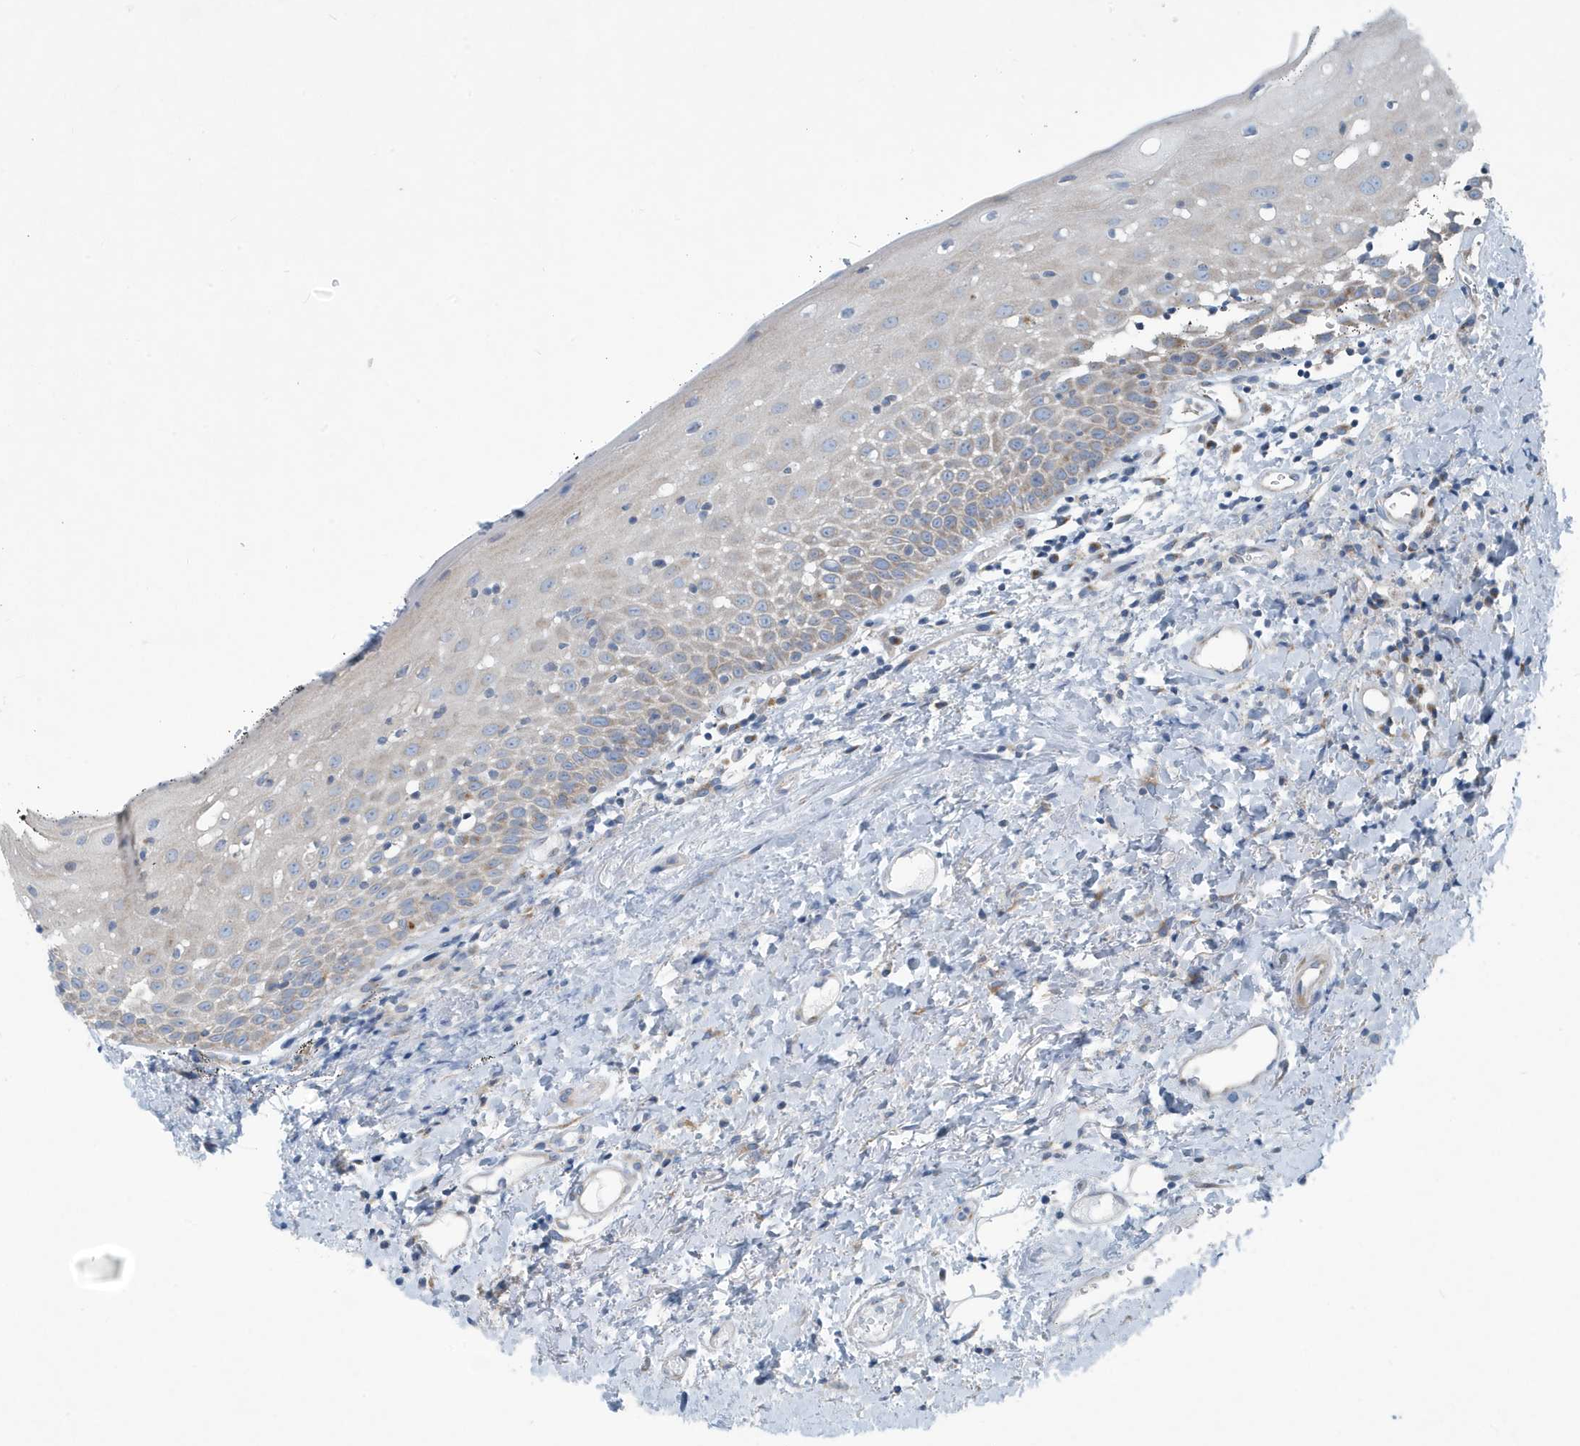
{"staining": {"intensity": "weak", "quantity": "<25%", "location": "cytoplasmic/membranous"}, "tissue": "oral mucosa", "cell_type": "Squamous epithelial cells", "image_type": "normal", "snomed": [{"axis": "morphology", "description": "Normal tissue, NOS"}, {"axis": "topography", "description": "Oral tissue"}], "caption": "Histopathology image shows no protein positivity in squamous epithelial cells of benign oral mucosa. Brightfield microscopy of immunohistochemistry (IHC) stained with DAB (brown) and hematoxylin (blue), captured at high magnification.", "gene": "PPM1M", "patient": {"sex": "male", "age": 74}}